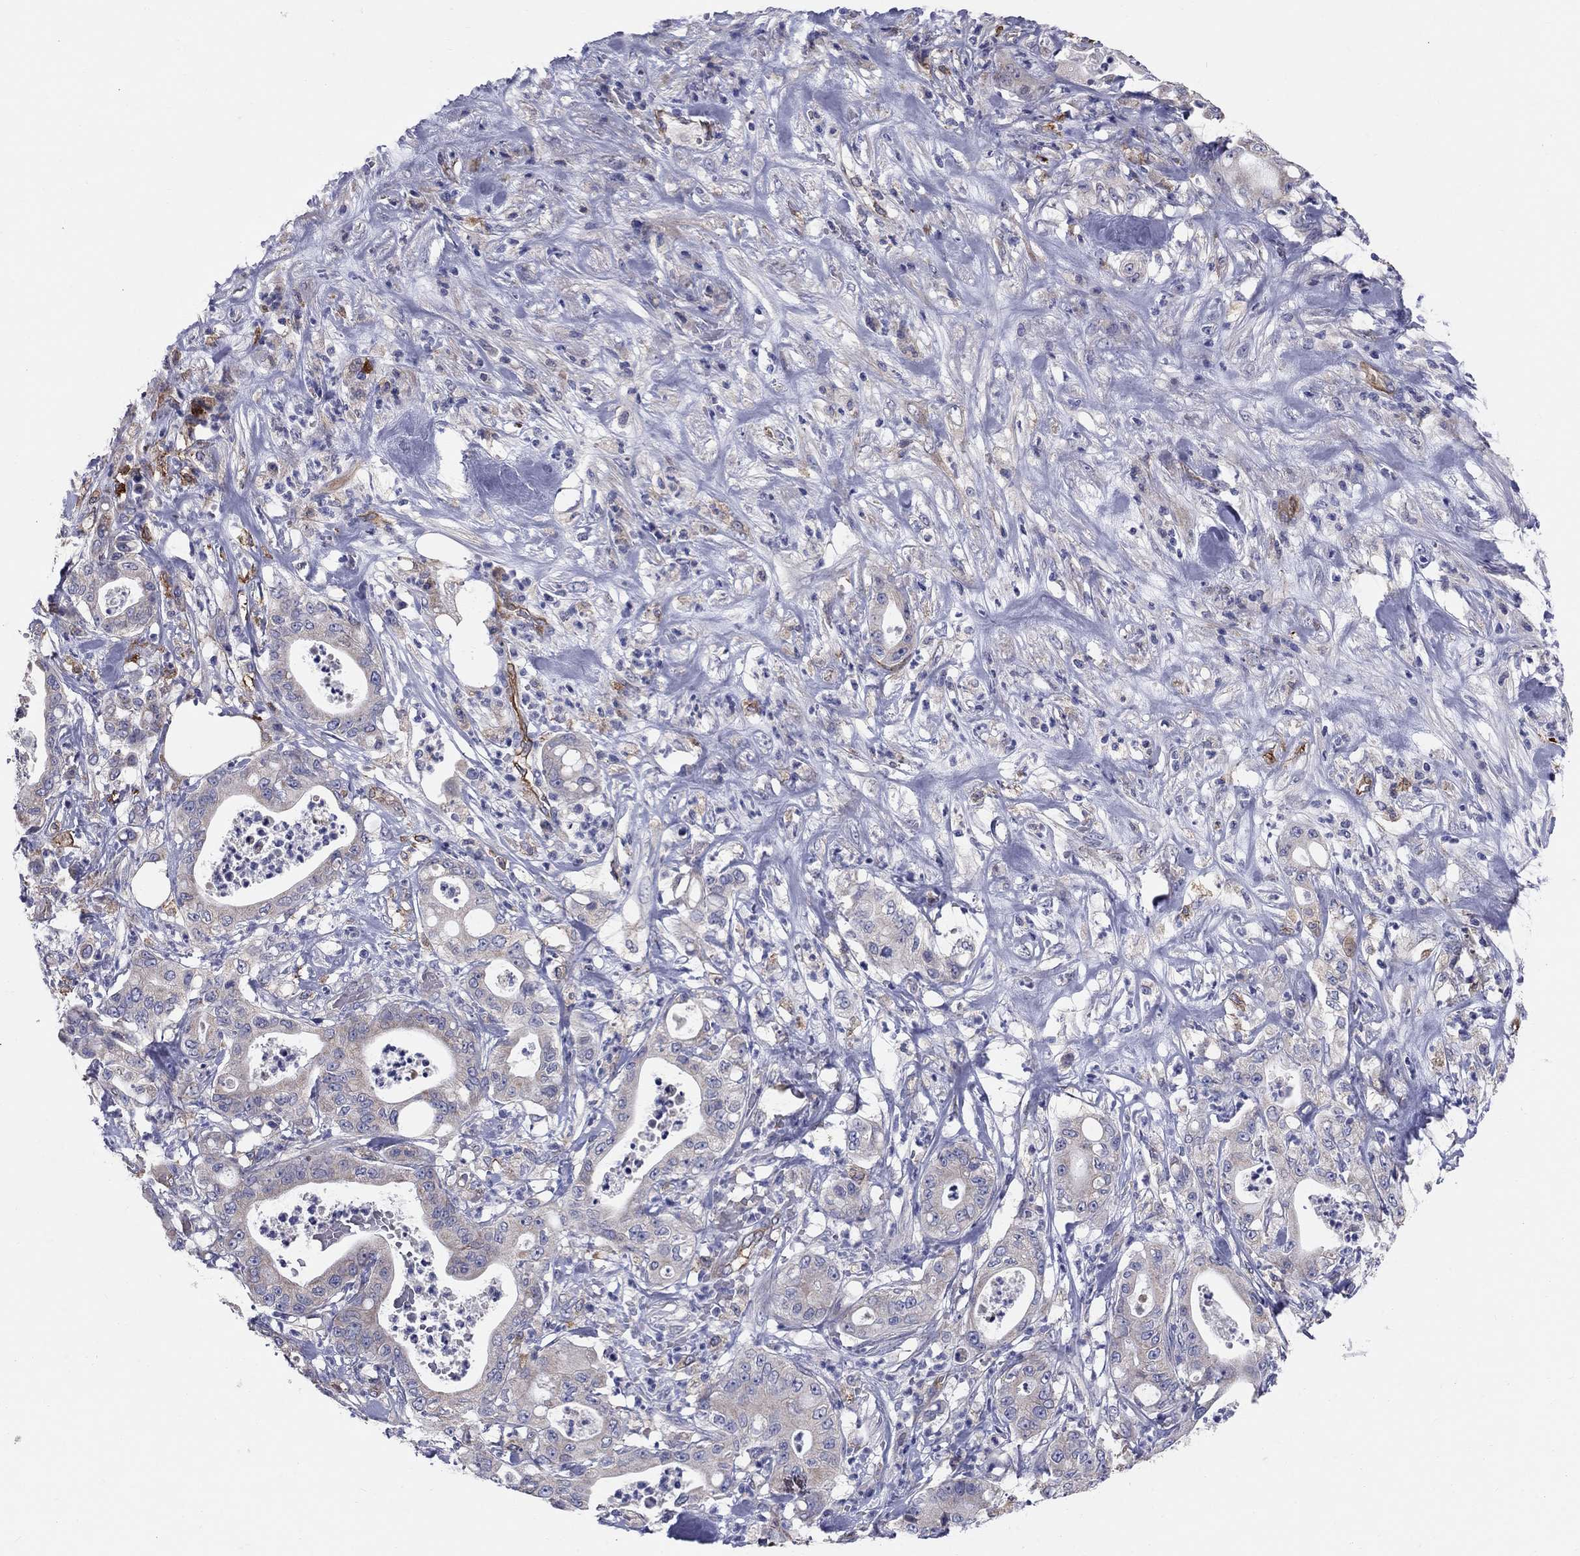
{"staining": {"intensity": "negative", "quantity": "none", "location": "none"}, "tissue": "pancreatic cancer", "cell_type": "Tumor cells", "image_type": "cancer", "snomed": [{"axis": "morphology", "description": "Adenocarcinoma, NOS"}, {"axis": "topography", "description": "Pancreas"}], "caption": "An IHC image of adenocarcinoma (pancreatic) is shown. There is no staining in tumor cells of adenocarcinoma (pancreatic).", "gene": "EMP2", "patient": {"sex": "male", "age": 71}}